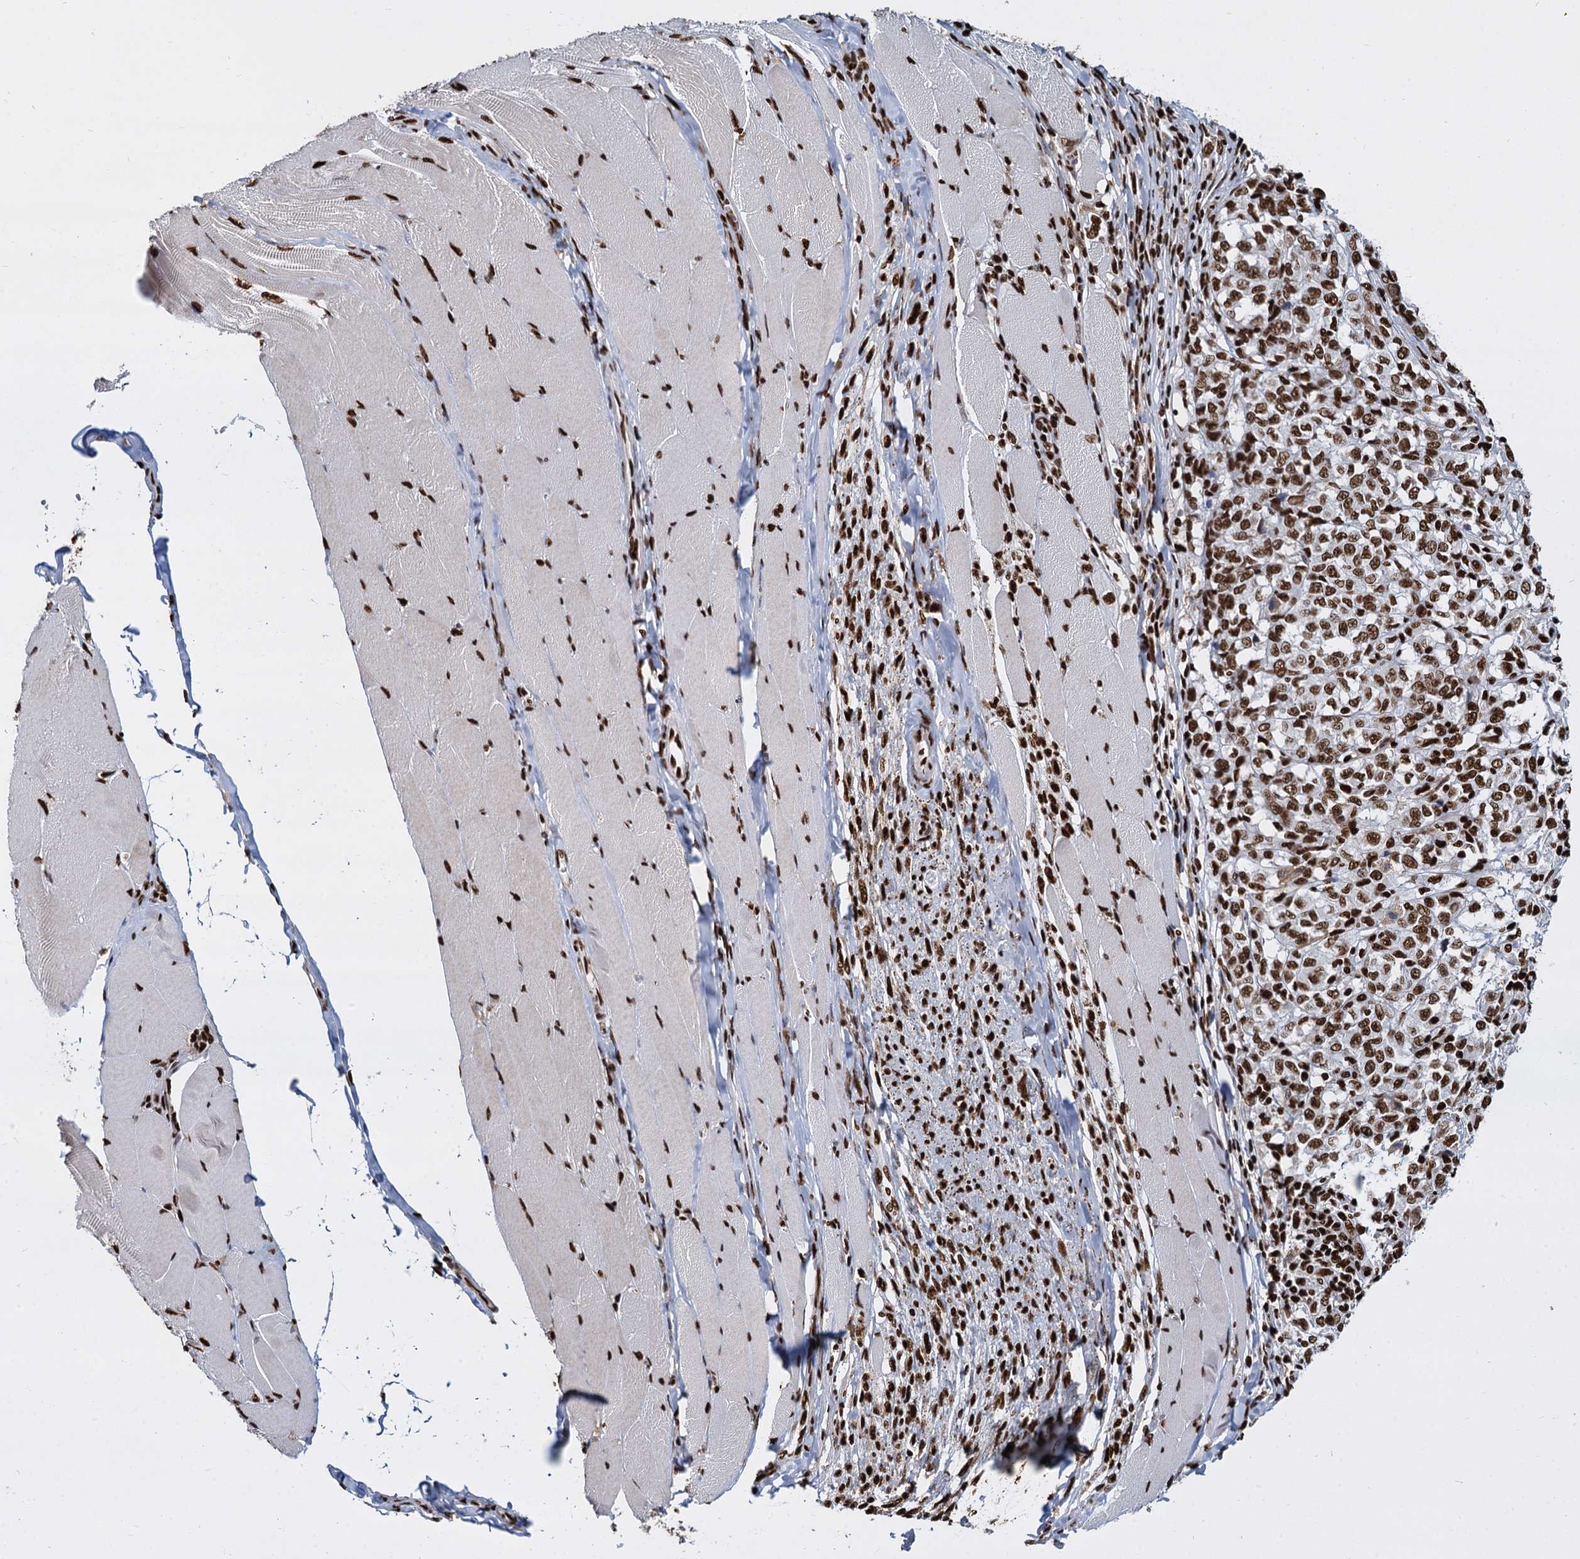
{"staining": {"intensity": "strong", "quantity": ">75%", "location": "nuclear"}, "tissue": "melanoma", "cell_type": "Tumor cells", "image_type": "cancer", "snomed": [{"axis": "morphology", "description": "Malignant melanoma, NOS"}, {"axis": "topography", "description": "Skin"}], "caption": "IHC micrograph of human malignant melanoma stained for a protein (brown), which shows high levels of strong nuclear positivity in approximately >75% of tumor cells.", "gene": "DCPS", "patient": {"sex": "female", "age": 72}}